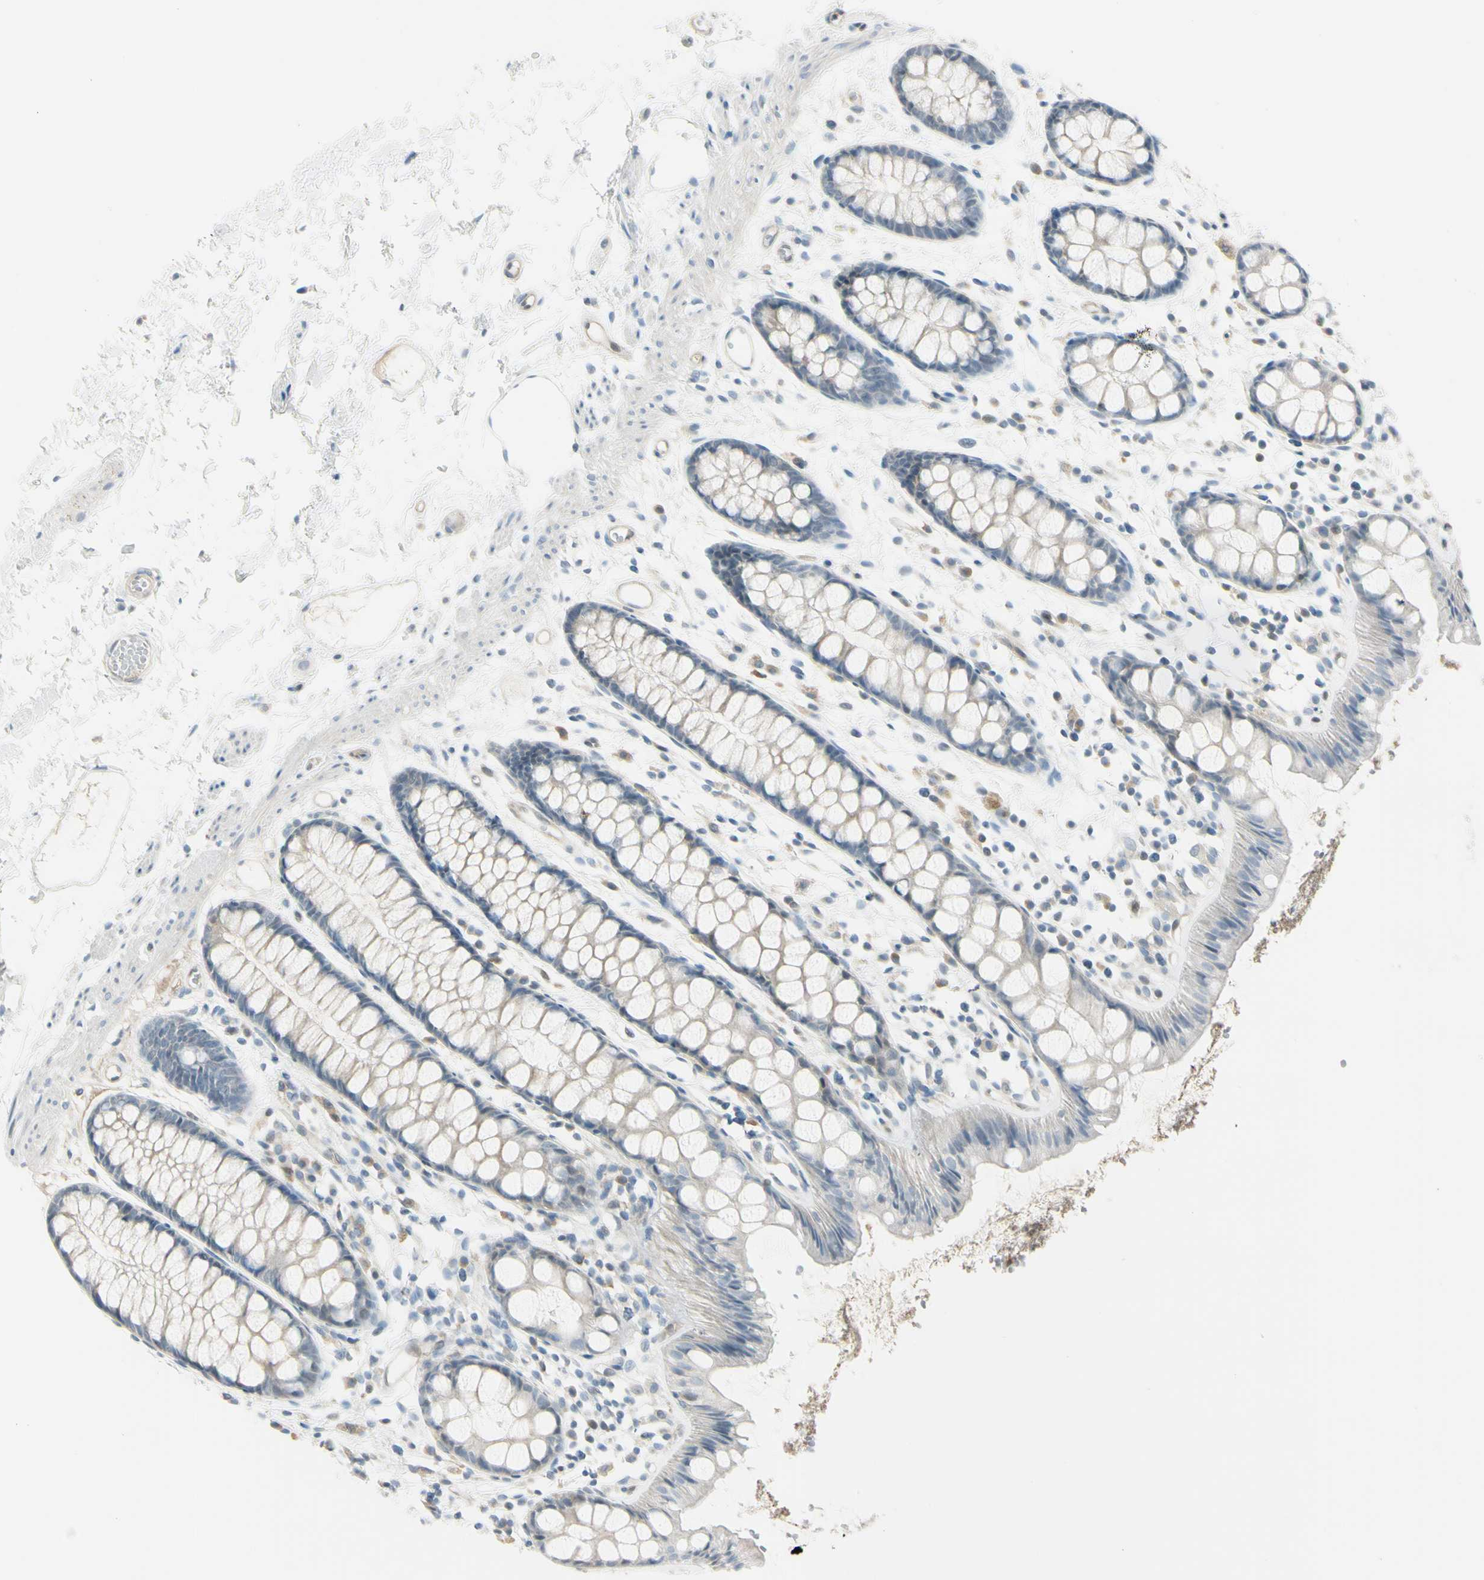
{"staining": {"intensity": "weak", "quantity": "25%-75%", "location": "cytoplasmic/membranous"}, "tissue": "rectum", "cell_type": "Glandular cells", "image_type": "normal", "snomed": [{"axis": "morphology", "description": "Normal tissue, NOS"}, {"axis": "topography", "description": "Rectum"}], "caption": "A histopathology image of rectum stained for a protein reveals weak cytoplasmic/membranous brown staining in glandular cells. The protein of interest is stained brown, and the nuclei are stained in blue (DAB IHC with brightfield microscopy, high magnification).", "gene": "ASB9", "patient": {"sex": "female", "age": 66}}